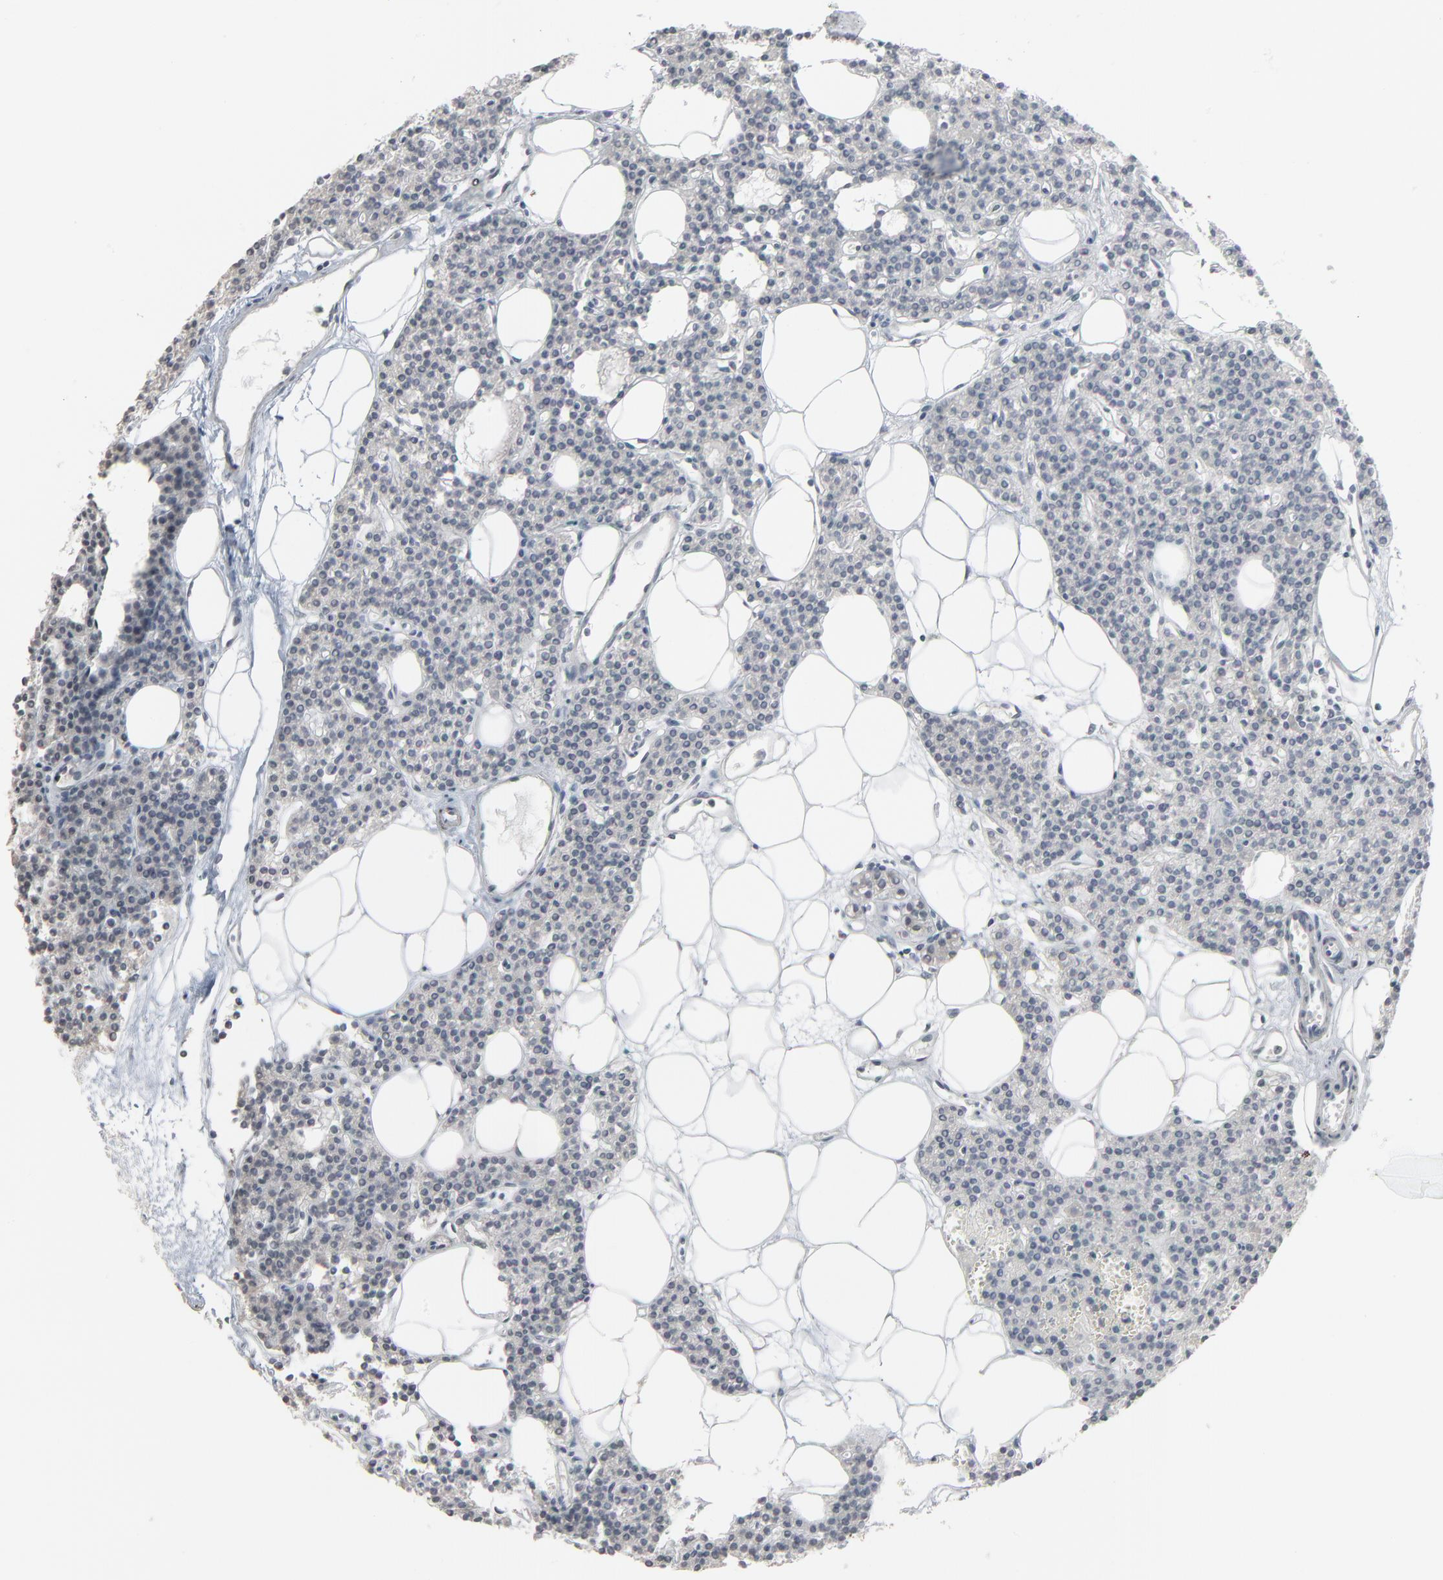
{"staining": {"intensity": "weak", "quantity": "<25%", "location": "cytoplasmic/membranous"}, "tissue": "parathyroid gland", "cell_type": "Glandular cells", "image_type": "normal", "snomed": [{"axis": "morphology", "description": "Normal tissue, NOS"}, {"axis": "topography", "description": "Parathyroid gland"}], "caption": "The micrograph shows no significant expression in glandular cells of parathyroid gland.", "gene": "SAGE1", "patient": {"sex": "male", "age": 24}}